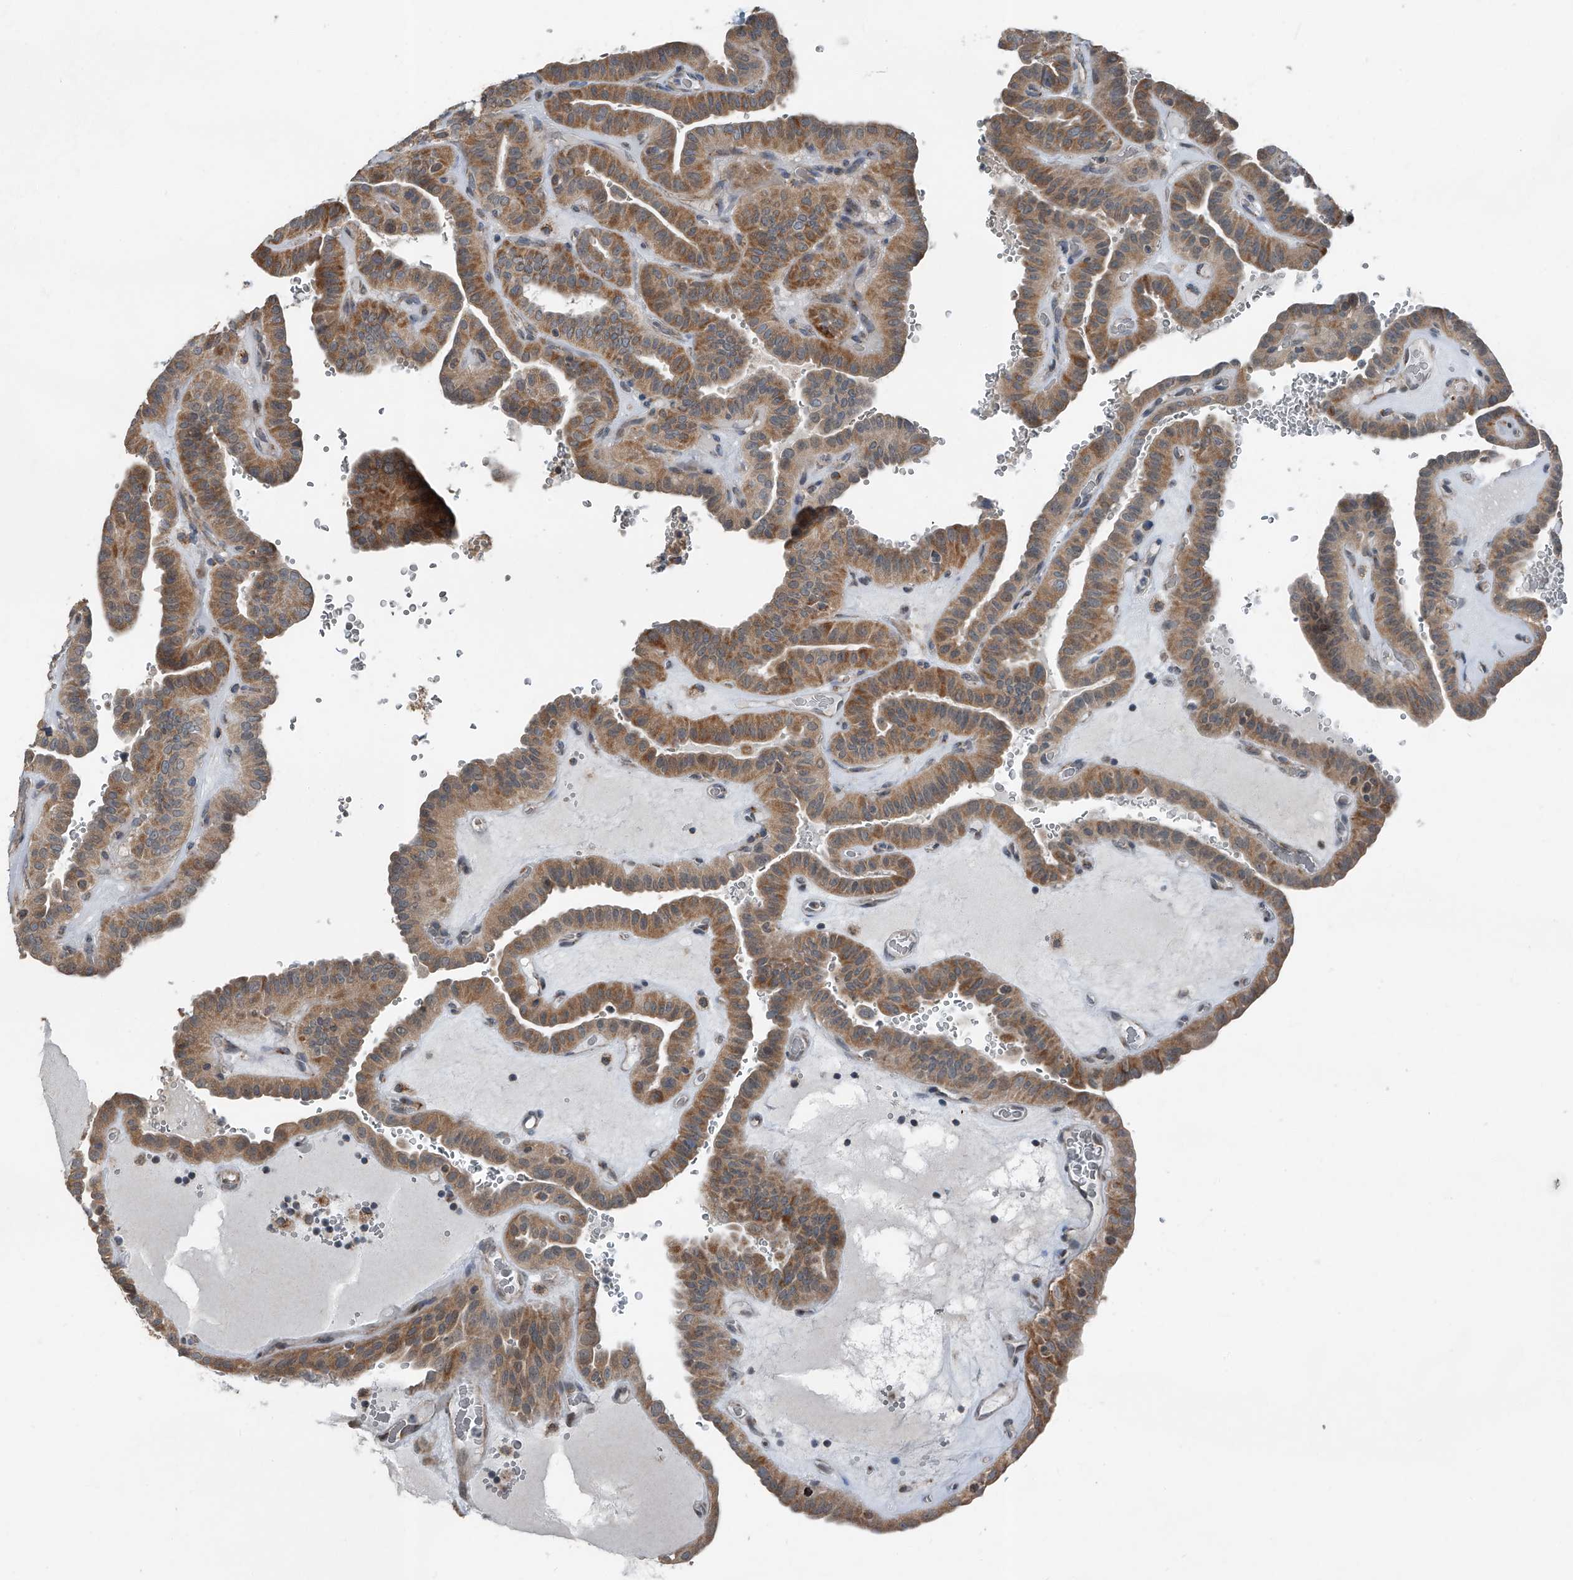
{"staining": {"intensity": "moderate", "quantity": ">75%", "location": "cytoplasmic/membranous"}, "tissue": "thyroid cancer", "cell_type": "Tumor cells", "image_type": "cancer", "snomed": [{"axis": "morphology", "description": "Papillary adenocarcinoma, NOS"}, {"axis": "topography", "description": "Thyroid gland"}], "caption": "A medium amount of moderate cytoplasmic/membranous expression is appreciated in about >75% of tumor cells in thyroid cancer (papillary adenocarcinoma) tissue.", "gene": "CHRNA7", "patient": {"sex": "male", "age": 77}}